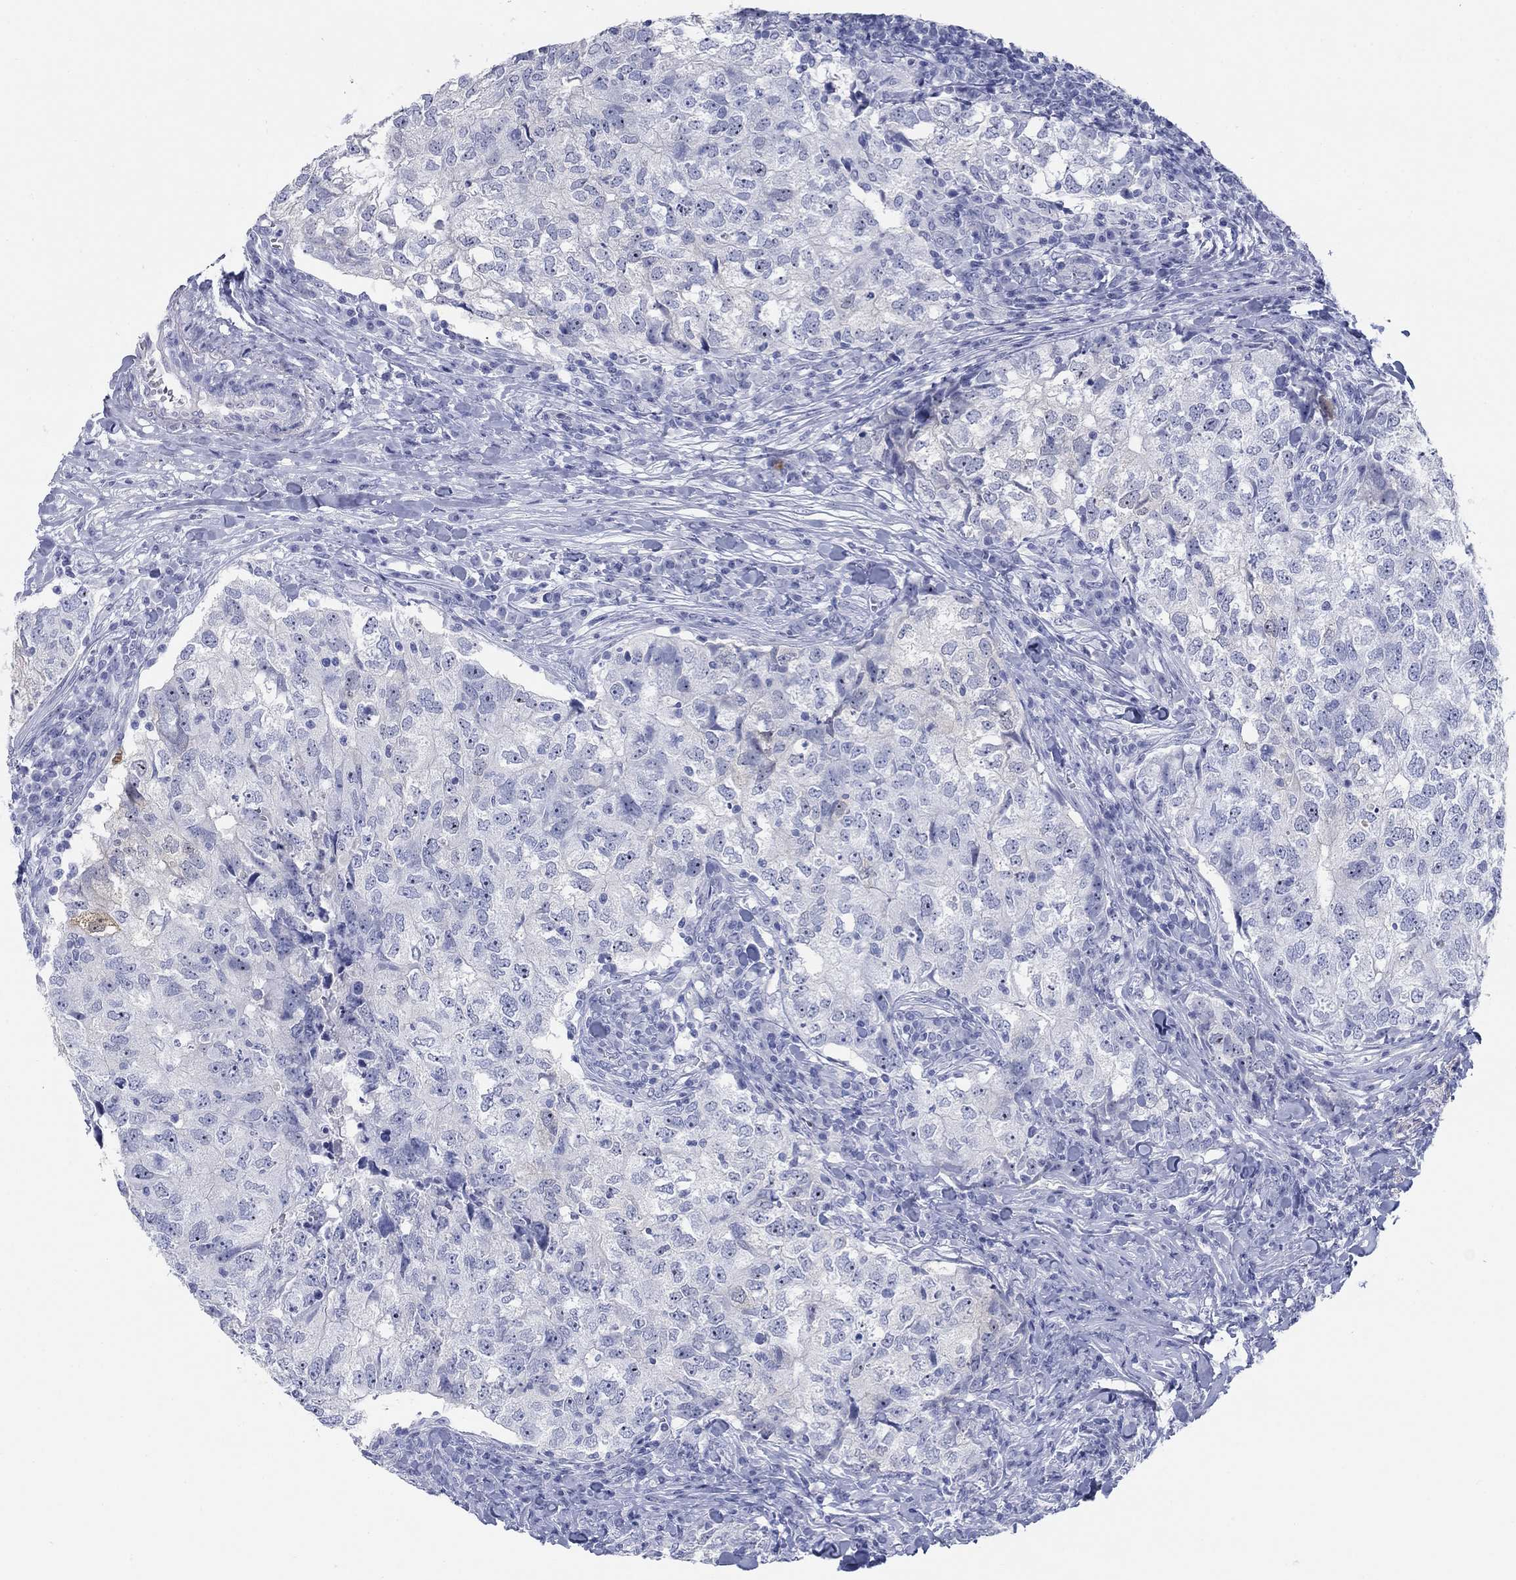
{"staining": {"intensity": "negative", "quantity": "none", "location": "none"}, "tissue": "breast cancer", "cell_type": "Tumor cells", "image_type": "cancer", "snomed": [{"axis": "morphology", "description": "Duct carcinoma"}, {"axis": "topography", "description": "Breast"}], "caption": "This is a histopathology image of immunohistochemistry staining of infiltrating ductal carcinoma (breast), which shows no staining in tumor cells.", "gene": "AKR1C2", "patient": {"sex": "female", "age": 30}}